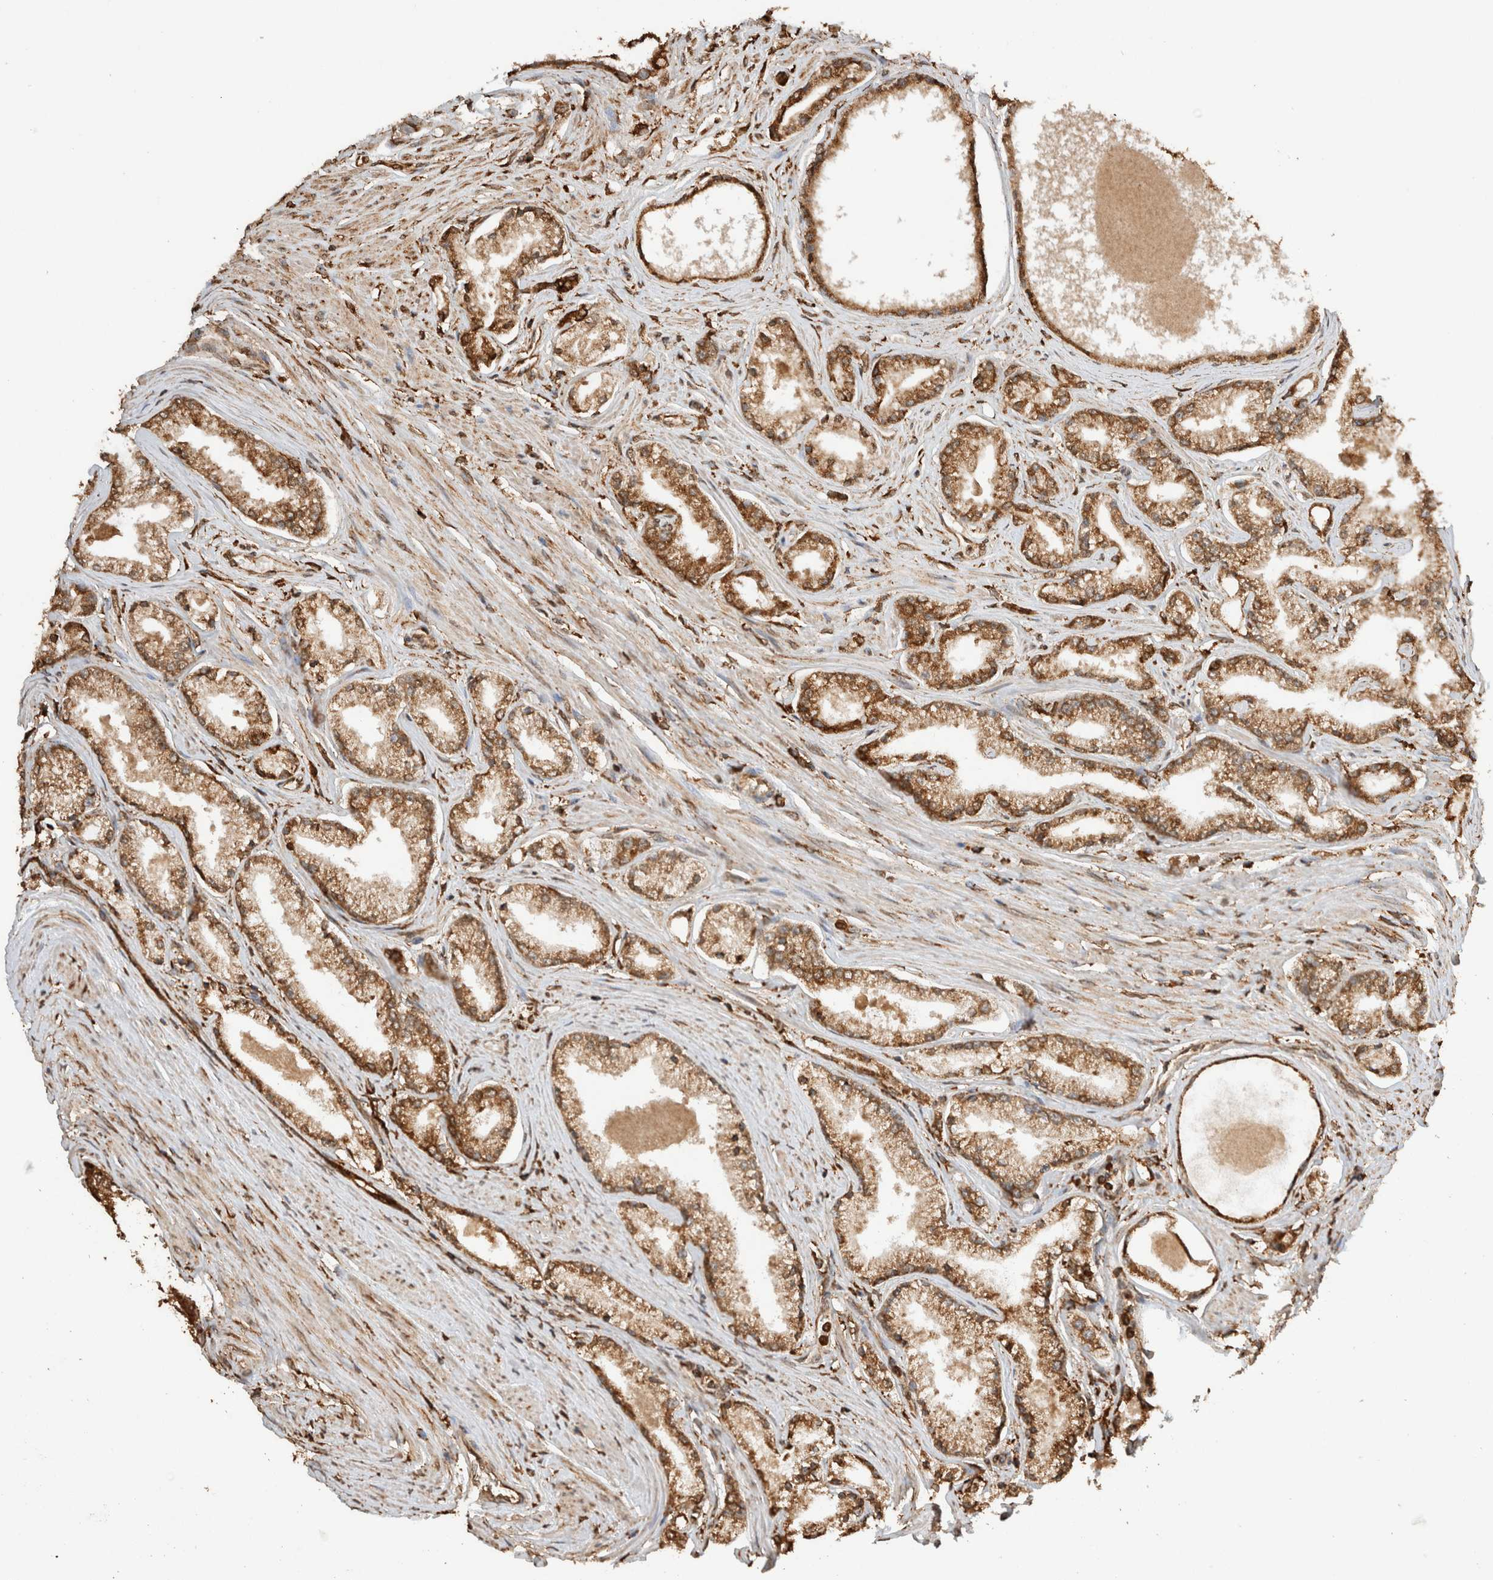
{"staining": {"intensity": "moderate", "quantity": ">75%", "location": "cytoplasmic/membranous"}, "tissue": "prostate cancer", "cell_type": "Tumor cells", "image_type": "cancer", "snomed": [{"axis": "morphology", "description": "Adenocarcinoma, High grade"}, {"axis": "topography", "description": "Prostate"}], "caption": "A brown stain shows moderate cytoplasmic/membranous positivity of a protein in adenocarcinoma (high-grade) (prostate) tumor cells.", "gene": "ERAP1", "patient": {"sex": "male", "age": 71}}